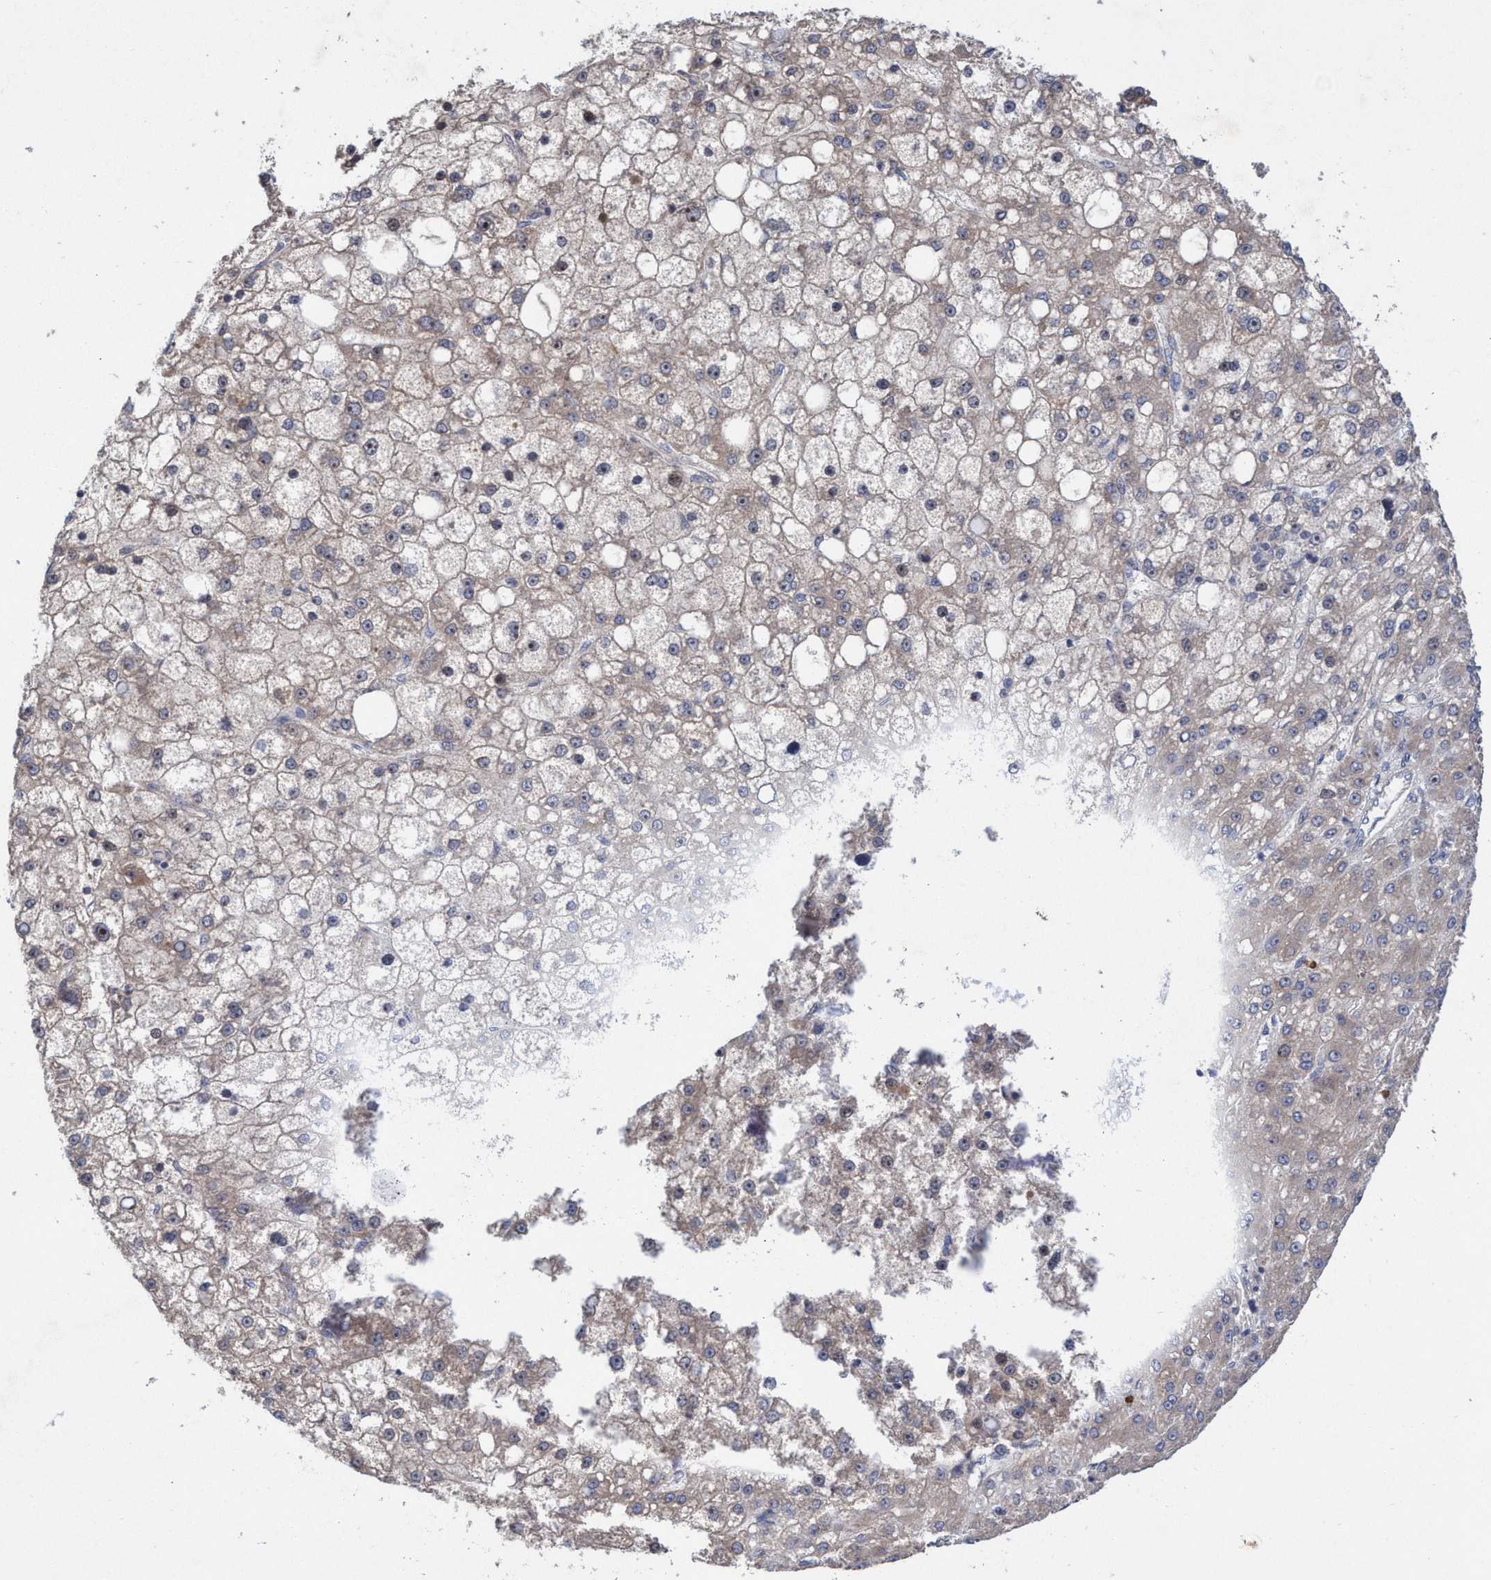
{"staining": {"intensity": "weak", "quantity": "25%-75%", "location": "cytoplasmic/membranous,nuclear"}, "tissue": "liver cancer", "cell_type": "Tumor cells", "image_type": "cancer", "snomed": [{"axis": "morphology", "description": "Carcinoma, Hepatocellular, NOS"}, {"axis": "topography", "description": "Liver"}], "caption": "Immunohistochemistry of liver cancer shows low levels of weak cytoplasmic/membranous and nuclear staining in approximately 25%-75% of tumor cells.", "gene": "P2RY14", "patient": {"sex": "male", "age": 67}}